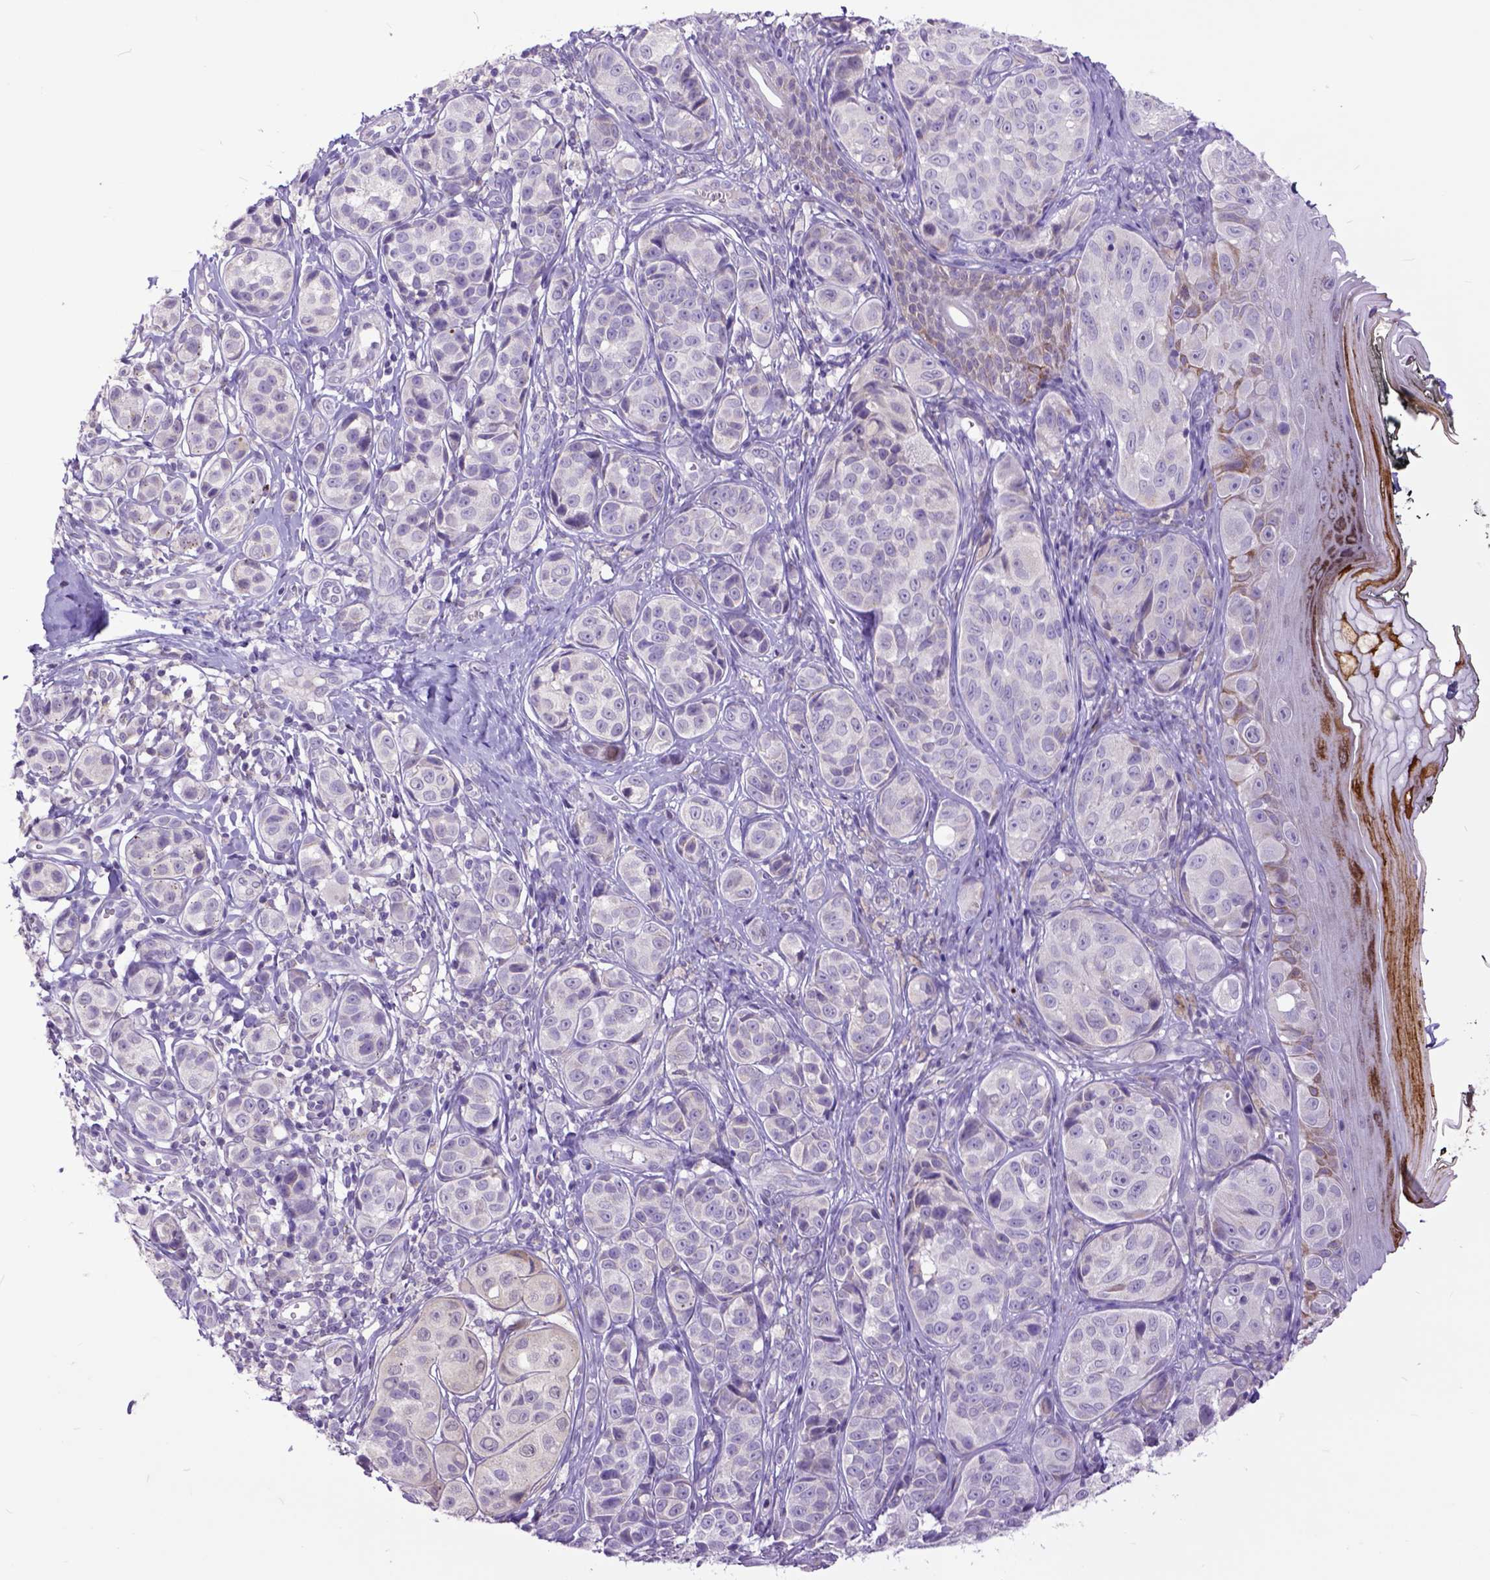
{"staining": {"intensity": "negative", "quantity": "none", "location": "none"}, "tissue": "melanoma", "cell_type": "Tumor cells", "image_type": "cancer", "snomed": [{"axis": "morphology", "description": "Malignant melanoma, NOS"}, {"axis": "topography", "description": "Skin"}], "caption": "An image of melanoma stained for a protein demonstrates no brown staining in tumor cells.", "gene": "RAB25", "patient": {"sex": "male", "age": 48}}